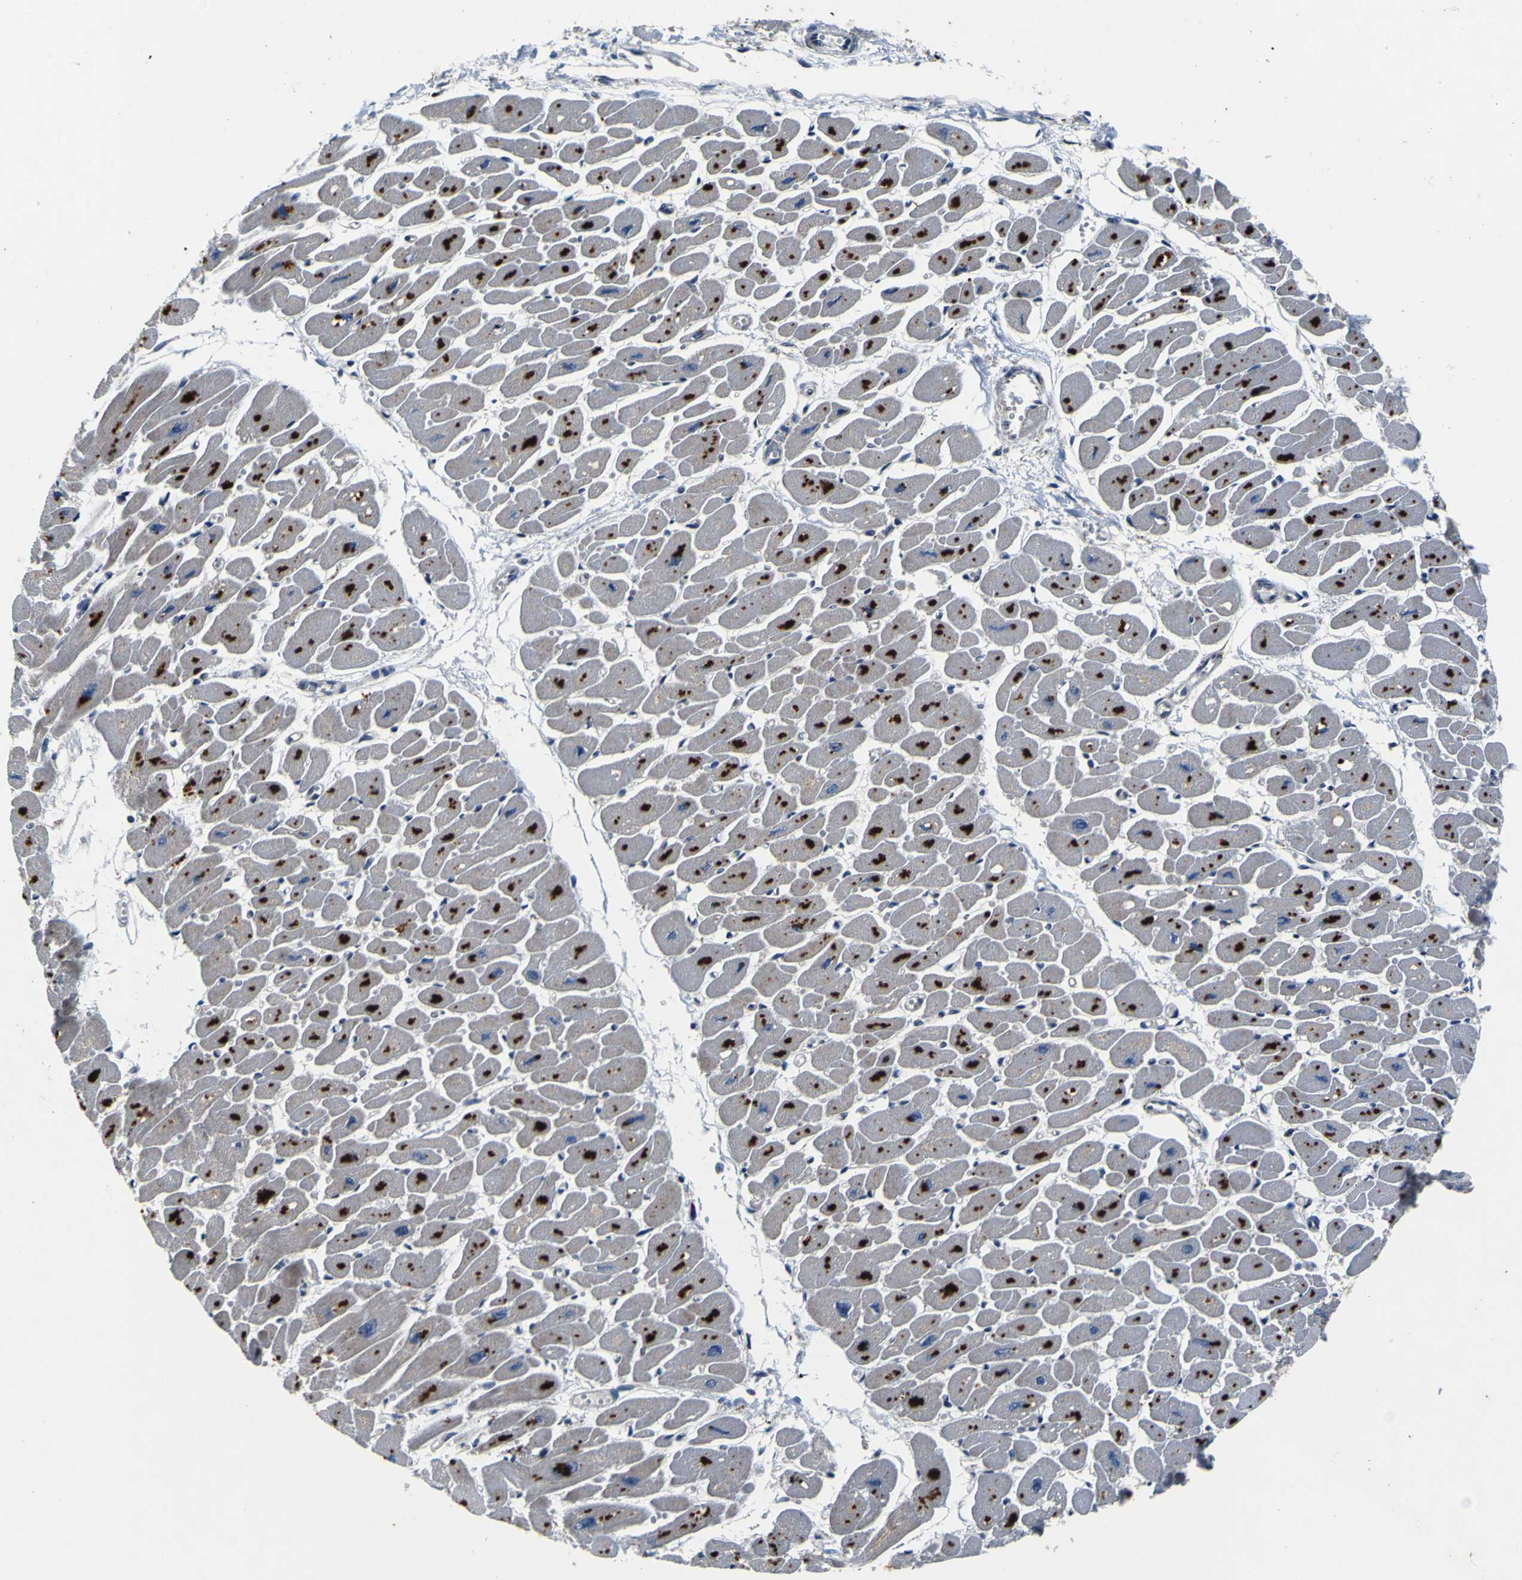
{"staining": {"intensity": "strong", "quantity": "25%-75%", "location": "cytoplasmic/membranous"}, "tissue": "heart muscle", "cell_type": "Cardiomyocytes", "image_type": "normal", "snomed": [{"axis": "morphology", "description": "Normal tissue, NOS"}, {"axis": "topography", "description": "Heart"}], "caption": "Heart muscle stained for a protein reveals strong cytoplasmic/membranous positivity in cardiomyocytes. Using DAB (3,3'-diaminobenzidine) (brown) and hematoxylin (blue) stains, captured at high magnification using brightfield microscopy.", "gene": "EPHB4", "patient": {"sex": "female", "age": 54}}